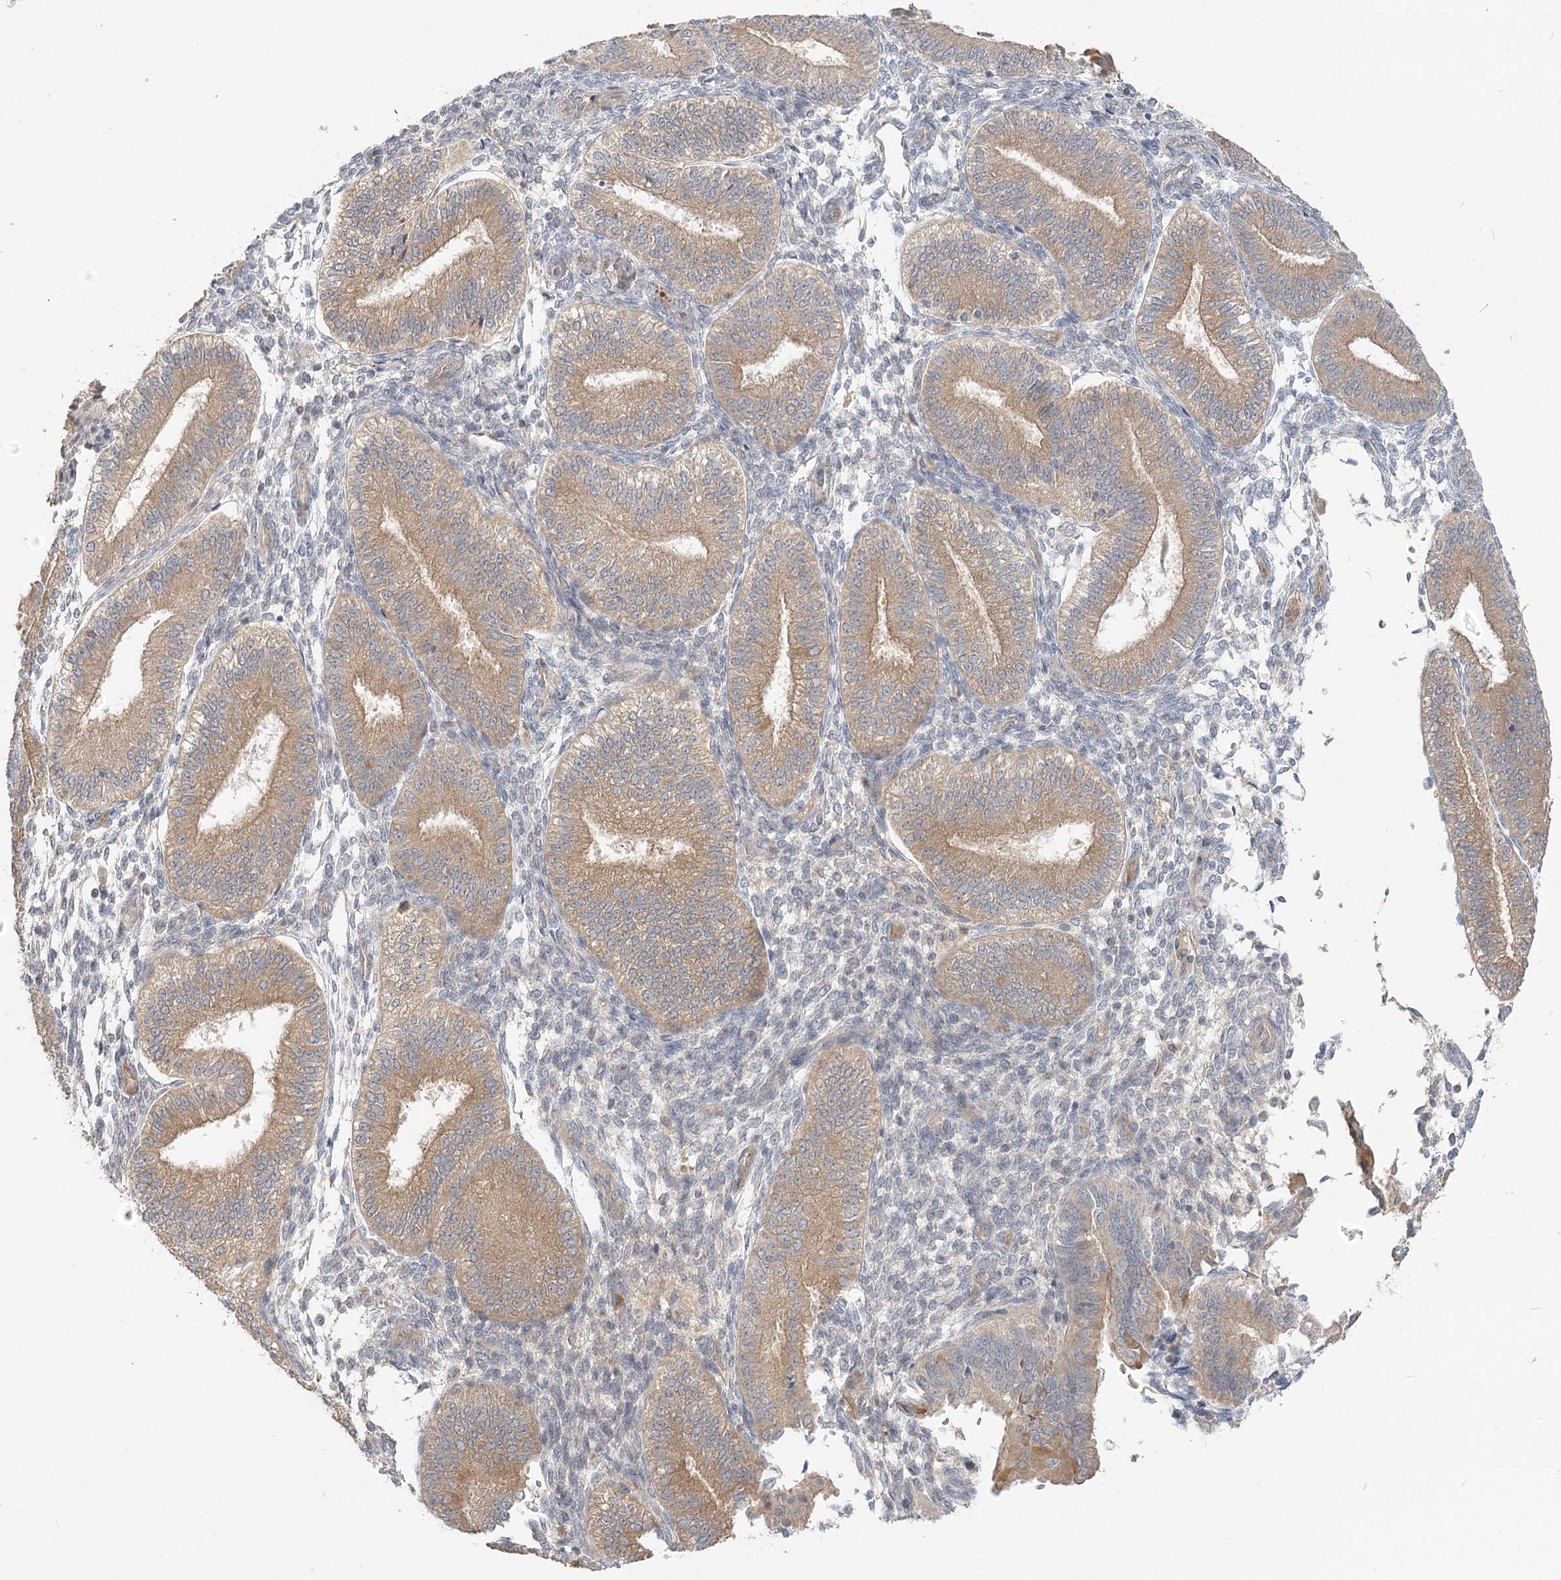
{"staining": {"intensity": "negative", "quantity": "none", "location": "none"}, "tissue": "endometrium", "cell_type": "Cells in endometrial stroma", "image_type": "normal", "snomed": [{"axis": "morphology", "description": "Normal tissue, NOS"}, {"axis": "topography", "description": "Endometrium"}], "caption": "Immunohistochemistry (IHC) of unremarkable human endometrium displays no staining in cells in endometrial stroma. Brightfield microscopy of immunohistochemistry (IHC) stained with DAB (brown) and hematoxylin (blue), captured at high magnification.", "gene": "GUCY2C", "patient": {"sex": "female", "age": 39}}